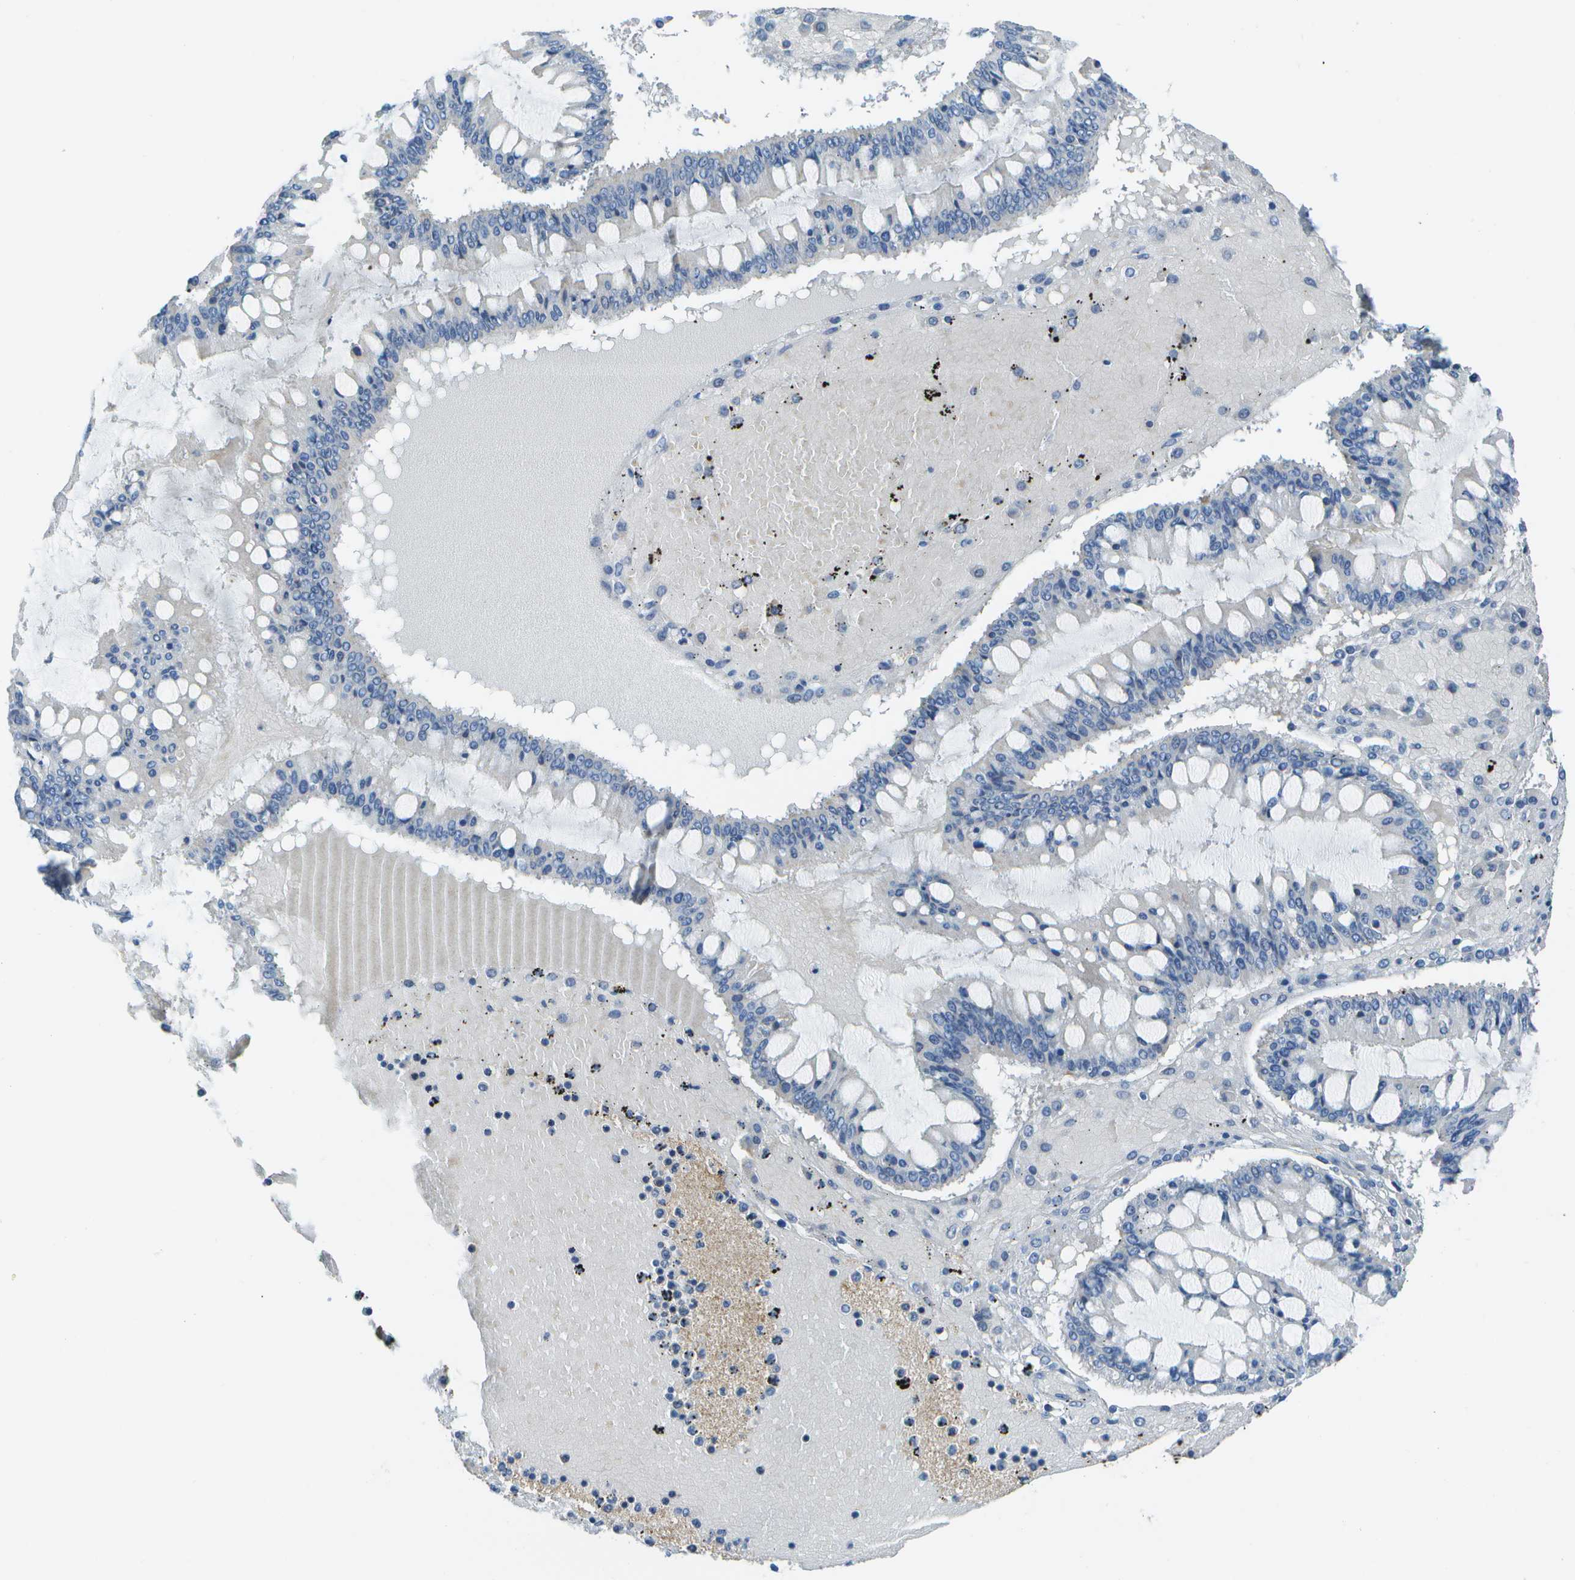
{"staining": {"intensity": "negative", "quantity": "none", "location": "none"}, "tissue": "ovarian cancer", "cell_type": "Tumor cells", "image_type": "cancer", "snomed": [{"axis": "morphology", "description": "Cystadenocarcinoma, mucinous, NOS"}, {"axis": "topography", "description": "Ovary"}], "caption": "Micrograph shows no significant protein expression in tumor cells of ovarian mucinous cystadenocarcinoma.", "gene": "DCT", "patient": {"sex": "female", "age": 73}}